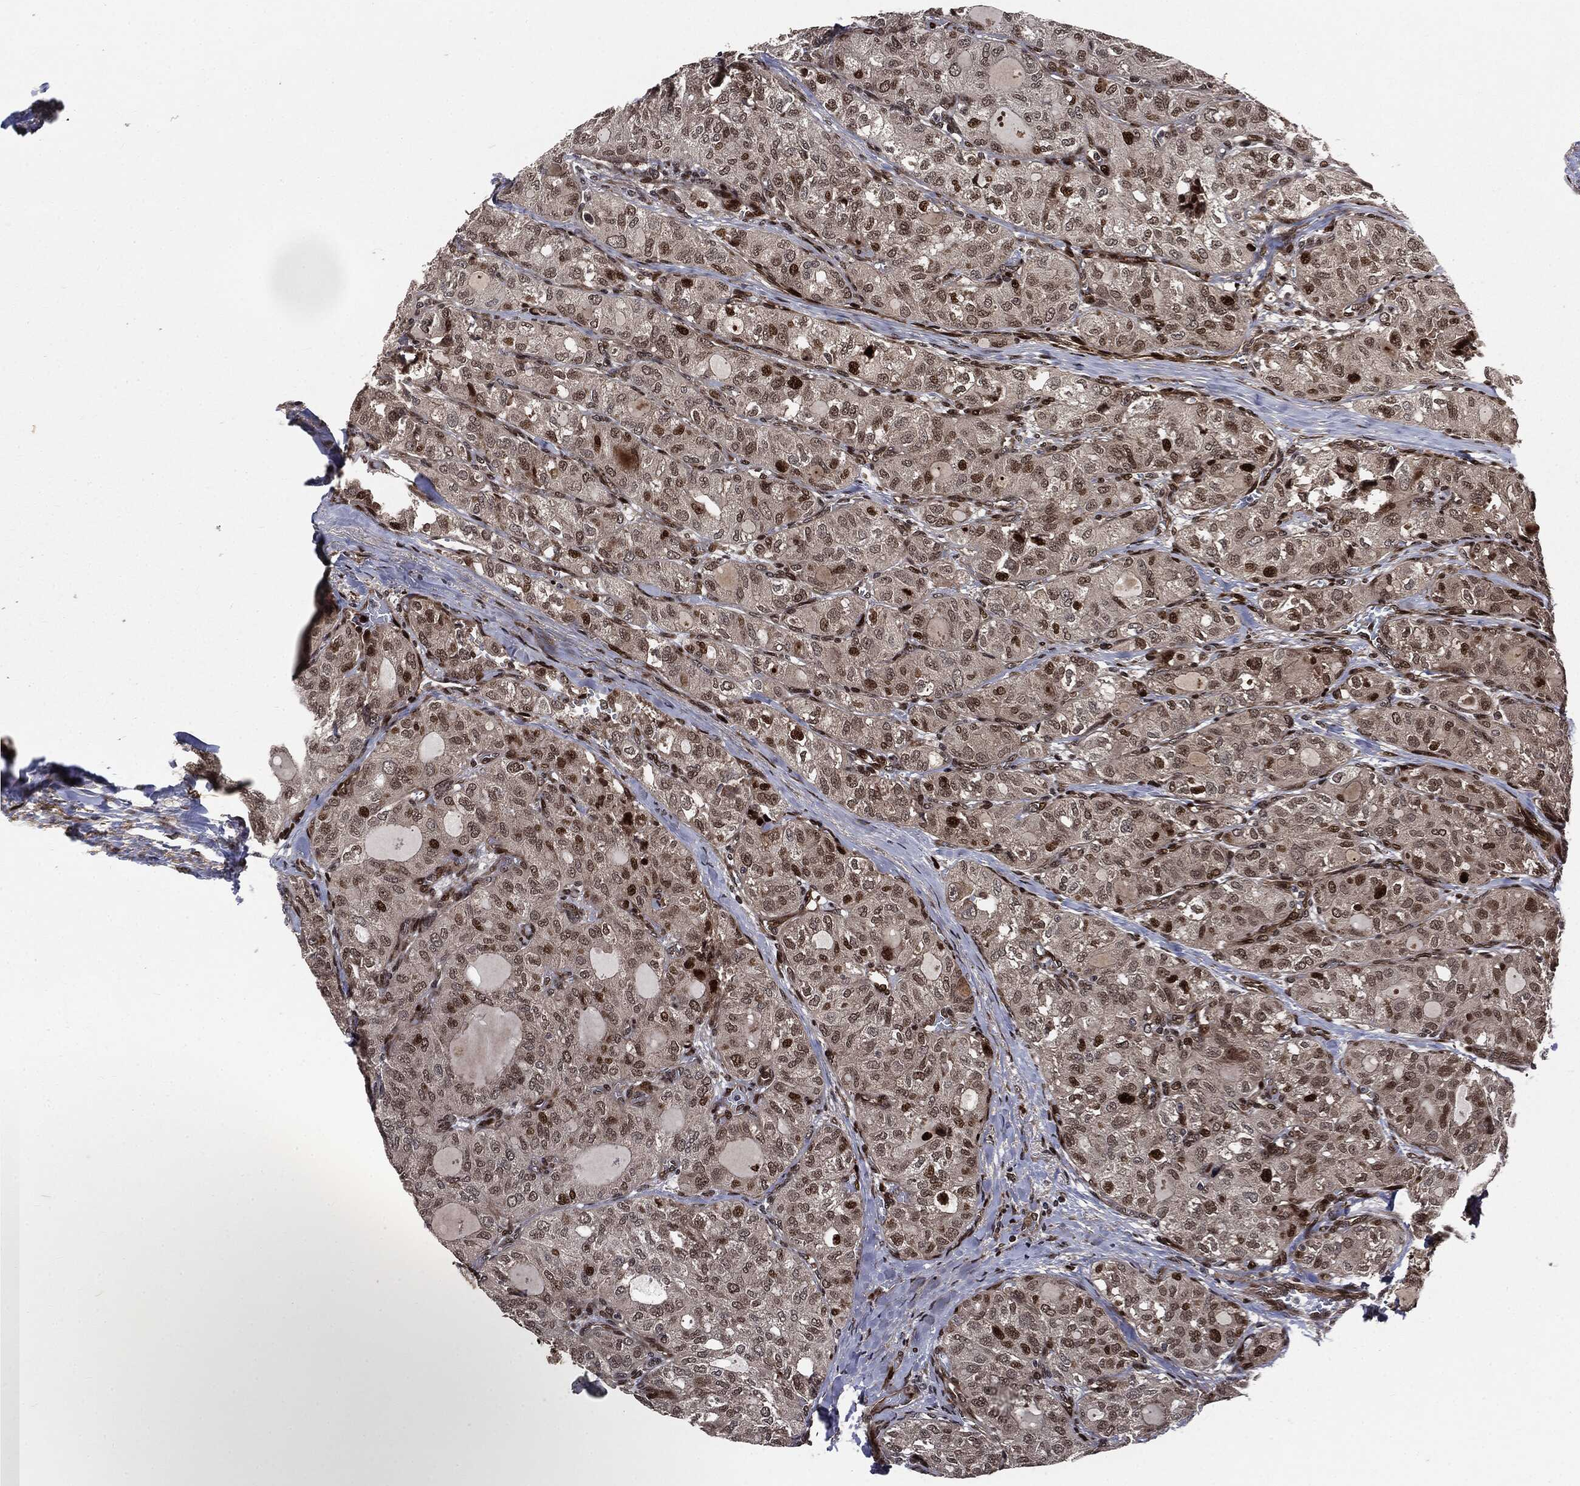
{"staining": {"intensity": "strong", "quantity": "<25%", "location": "nuclear"}, "tissue": "thyroid cancer", "cell_type": "Tumor cells", "image_type": "cancer", "snomed": [{"axis": "morphology", "description": "Follicular adenoma carcinoma, NOS"}, {"axis": "topography", "description": "Thyroid gland"}], "caption": "High-power microscopy captured an immunohistochemistry (IHC) photomicrograph of follicular adenoma carcinoma (thyroid), revealing strong nuclear positivity in about <25% of tumor cells. Using DAB (3,3'-diaminobenzidine) (brown) and hematoxylin (blue) stains, captured at high magnification using brightfield microscopy.", "gene": "SMAD4", "patient": {"sex": "male", "age": 75}}